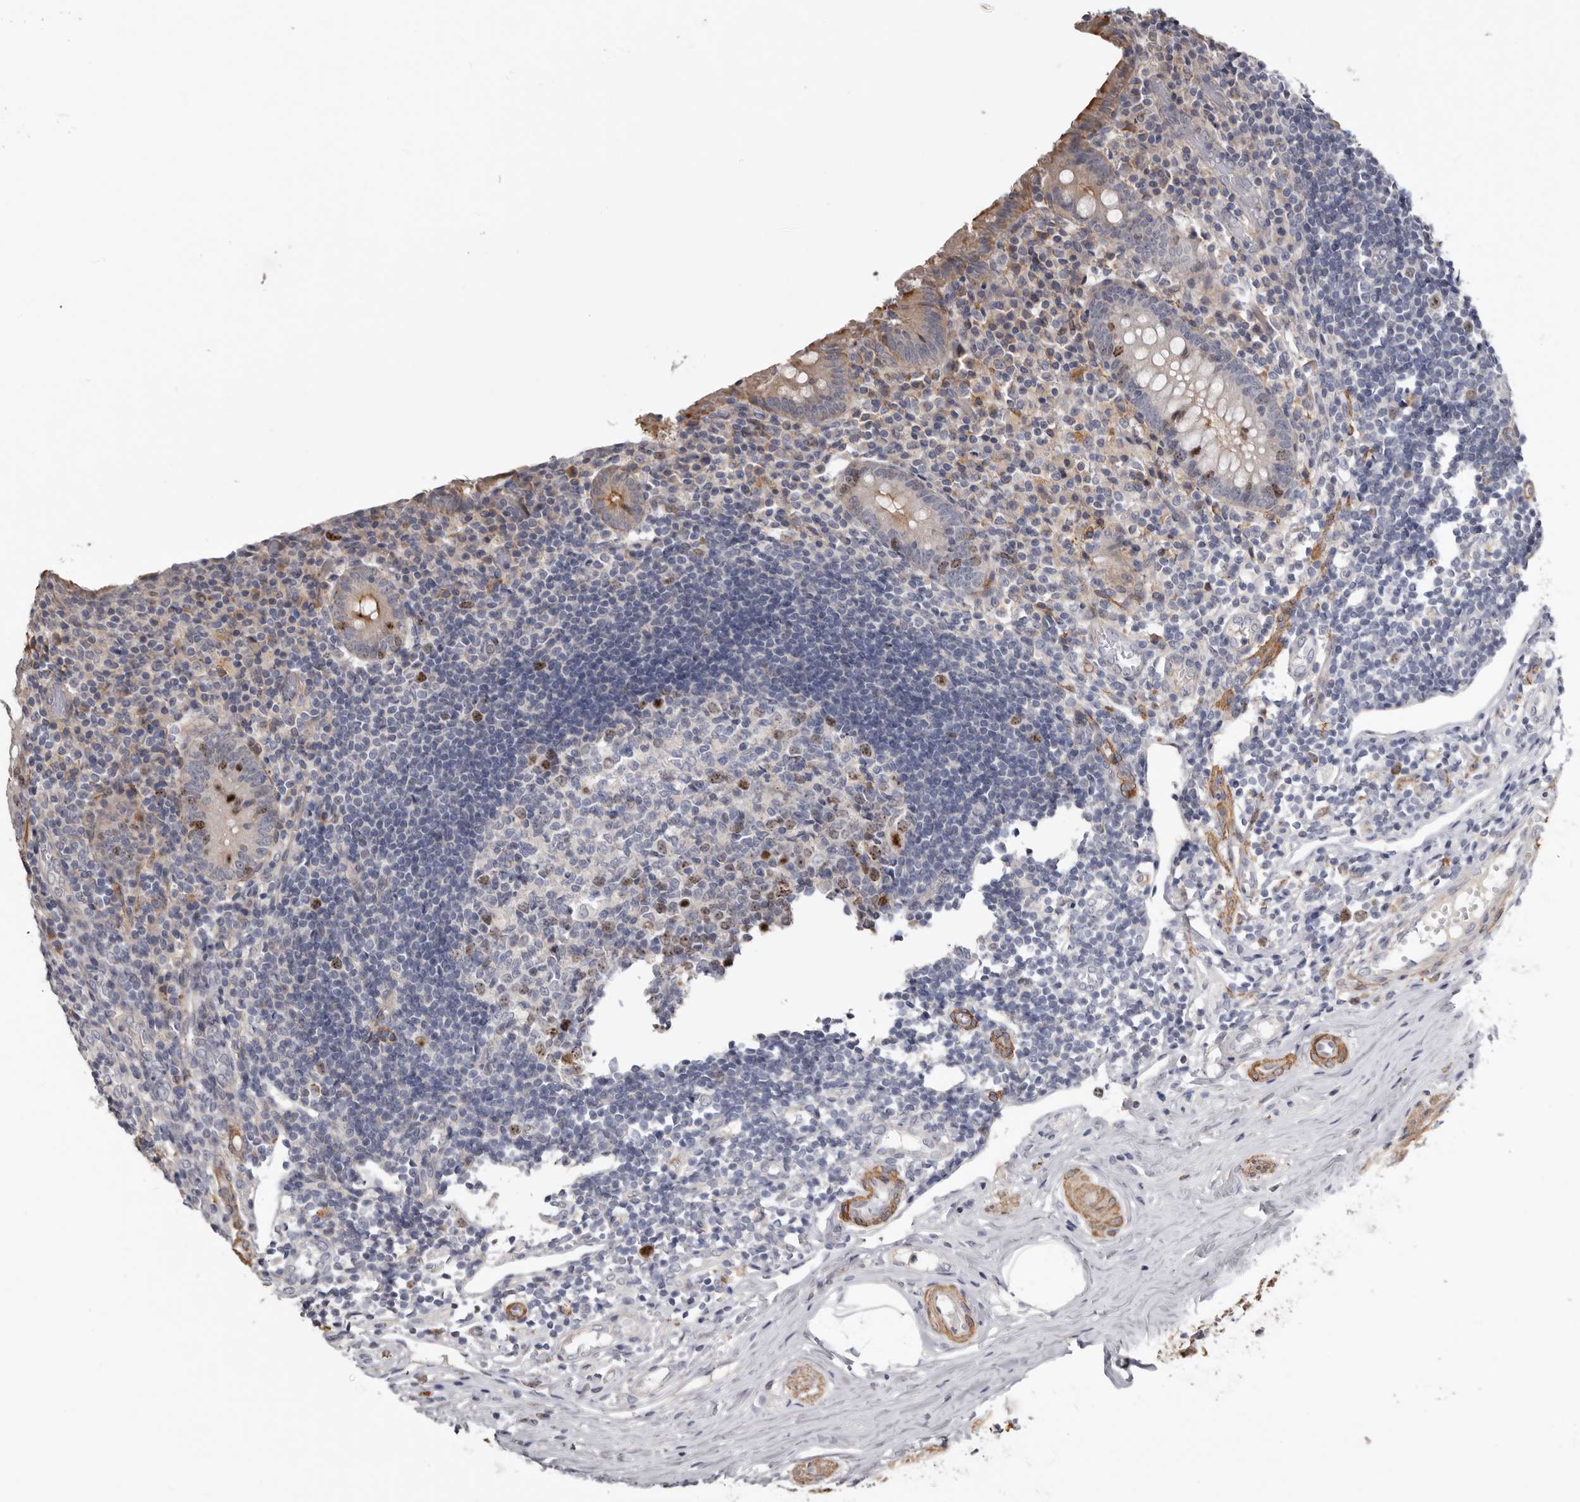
{"staining": {"intensity": "weak", "quantity": "<25%", "location": "cytoplasmic/membranous"}, "tissue": "appendix", "cell_type": "Glandular cells", "image_type": "normal", "snomed": [{"axis": "morphology", "description": "Normal tissue, NOS"}, {"axis": "topography", "description": "Appendix"}], "caption": "DAB (3,3'-diaminobenzidine) immunohistochemical staining of benign human appendix shows no significant expression in glandular cells. (DAB immunohistochemistry, high magnification).", "gene": "CDCA8", "patient": {"sex": "female", "age": 17}}